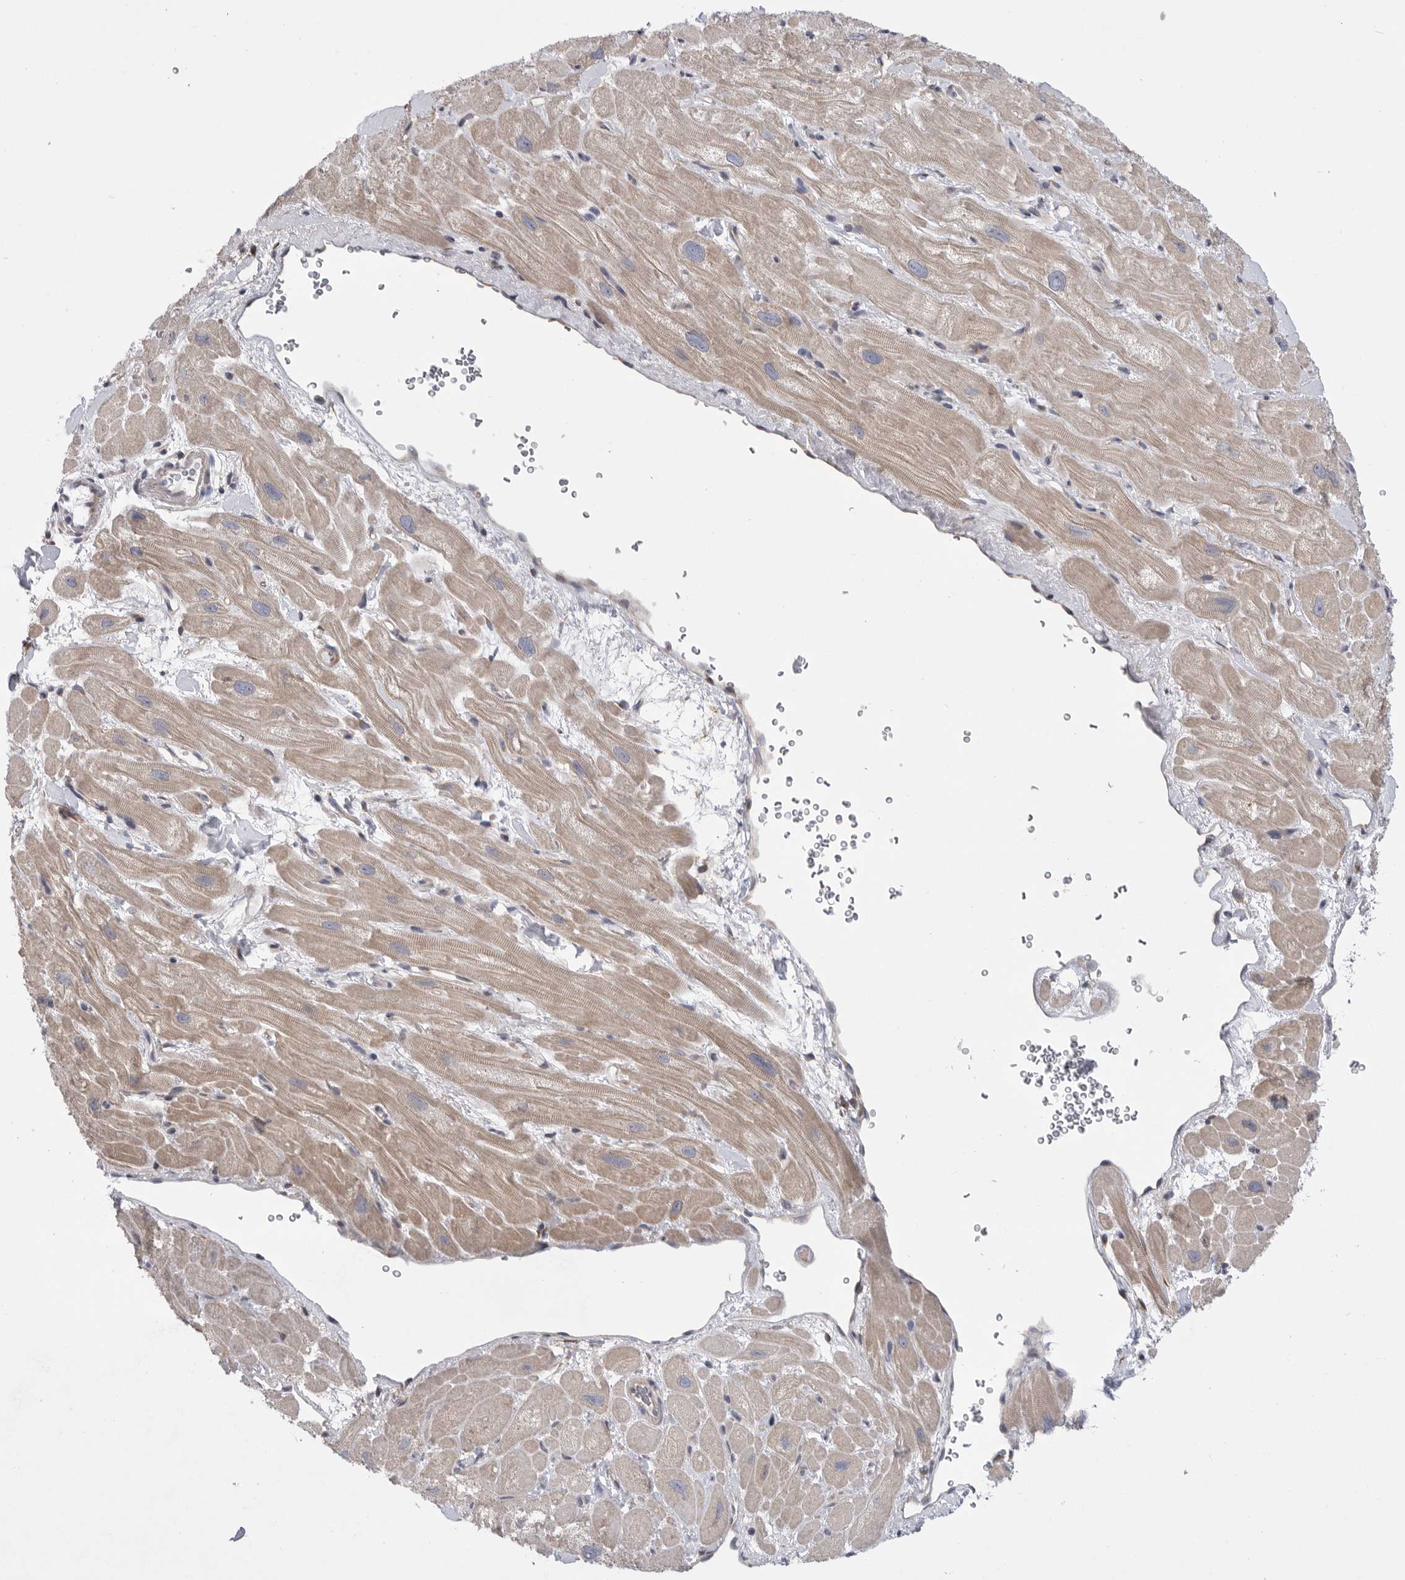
{"staining": {"intensity": "weak", "quantity": "25%-75%", "location": "cytoplasmic/membranous"}, "tissue": "heart muscle", "cell_type": "Cardiomyocytes", "image_type": "normal", "snomed": [{"axis": "morphology", "description": "Normal tissue, NOS"}, {"axis": "topography", "description": "Heart"}], "caption": "The immunohistochemical stain highlights weak cytoplasmic/membranous positivity in cardiomyocytes of unremarkable heart muscle.", "gene": "FBXO43", "patient": {"sex": "male", "age": 49}}